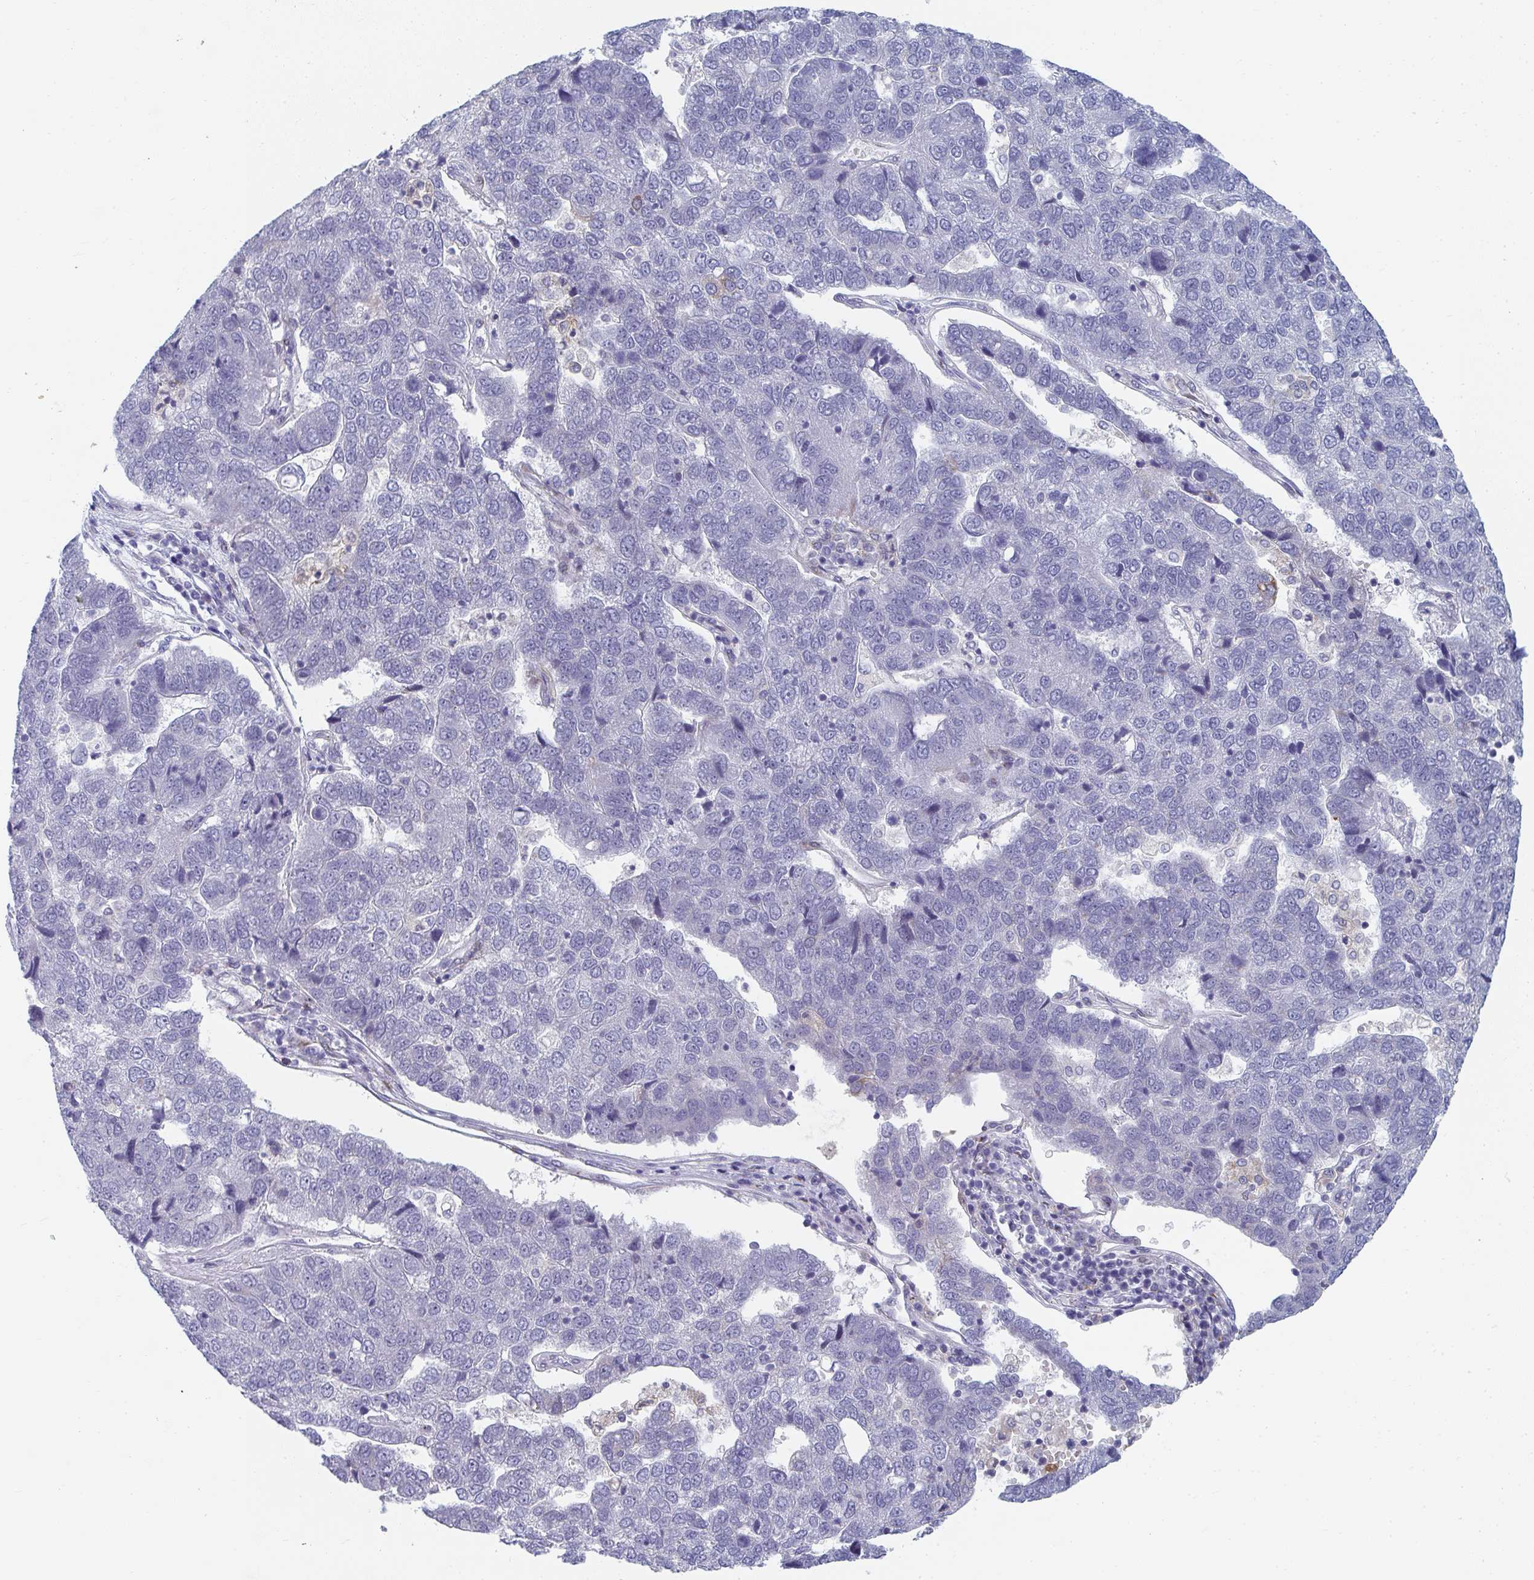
{"staining": {"intensity": "negative", "quantity": "none", "location": "none"}, "tissue": "pancreatic cancer", "cell_type": "Tumor cells", "image_type": "cancer", "snomed": [{"axis": "morphology", "description": "Adenocarcinoma, NOS"}, {"axis": "topography", "description": "Pancreas"}], "caption": "Immunohistochemistry (IHC) micrograph of neoplastic tissue: human pancreatic cancer stained with DAB (3,3'-diaminobenzidine) displays no significant protein expression in tumor cells.", "gene": "PSMG1", "patient": {"sex": "female", "age": 61}}